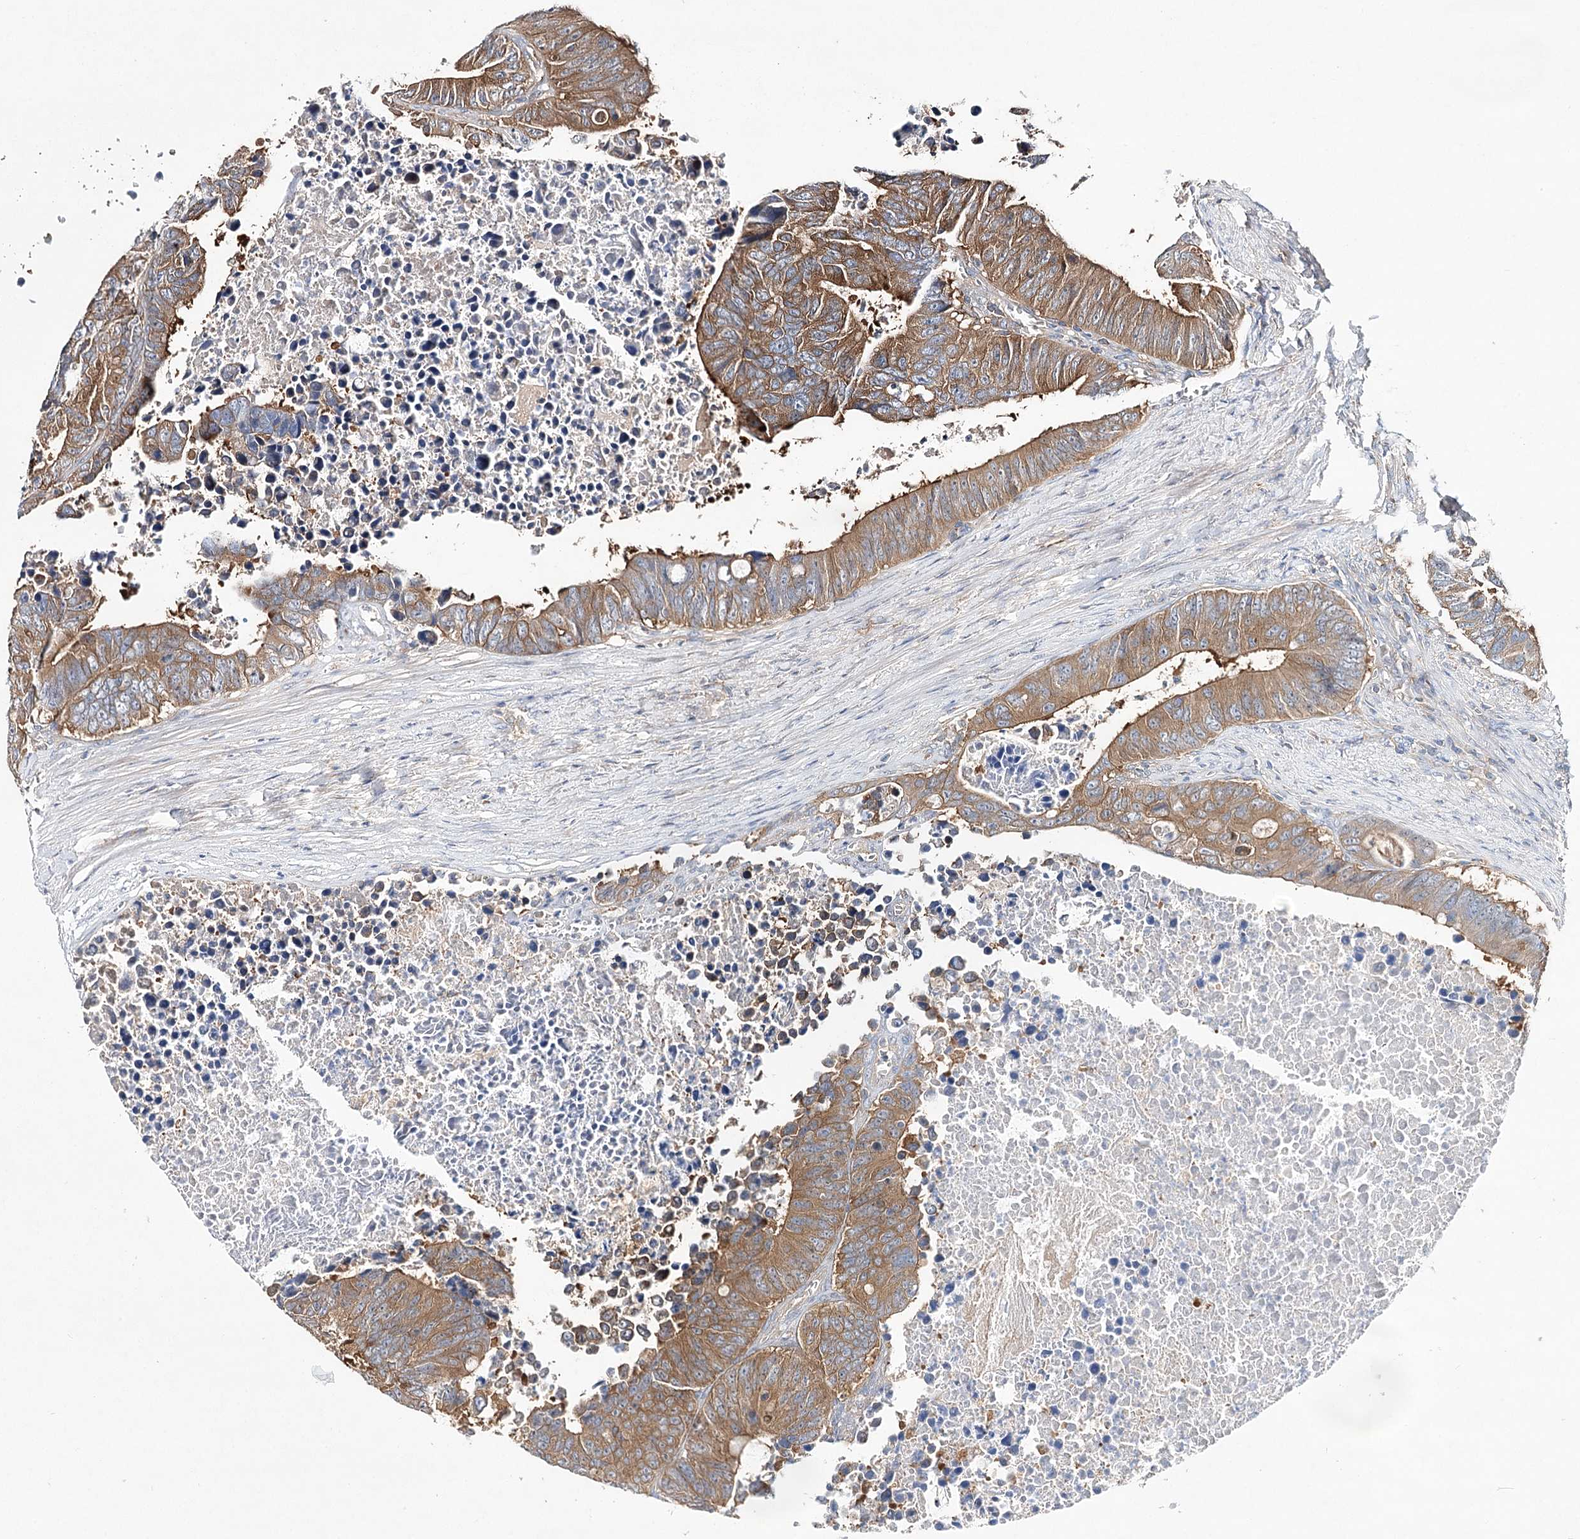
{"staining": {"intensity": "moderate", "quantity": ">75%", "location": "cytoplasmic/membranous"}, "tissue": "colorectal cancer", "cell_type": "Tumor cells", "image_type": "cancer", "snomed": [{"axis": "morphology", "description": "Adenocarcinoma, NOS"}, {"axis": "topography", "description": "Colon"}], "caption": "Immunohistochemistry histopathology image of human colorectal adenocarcinoma stained for a protein (brown), which reveals medium levels of moderate cytoplasmic/membranous positivity in approximately >75% of tumor cells.", "gene": "ABRAXAS2", "patient": {"sex": "male", "age": 87}}